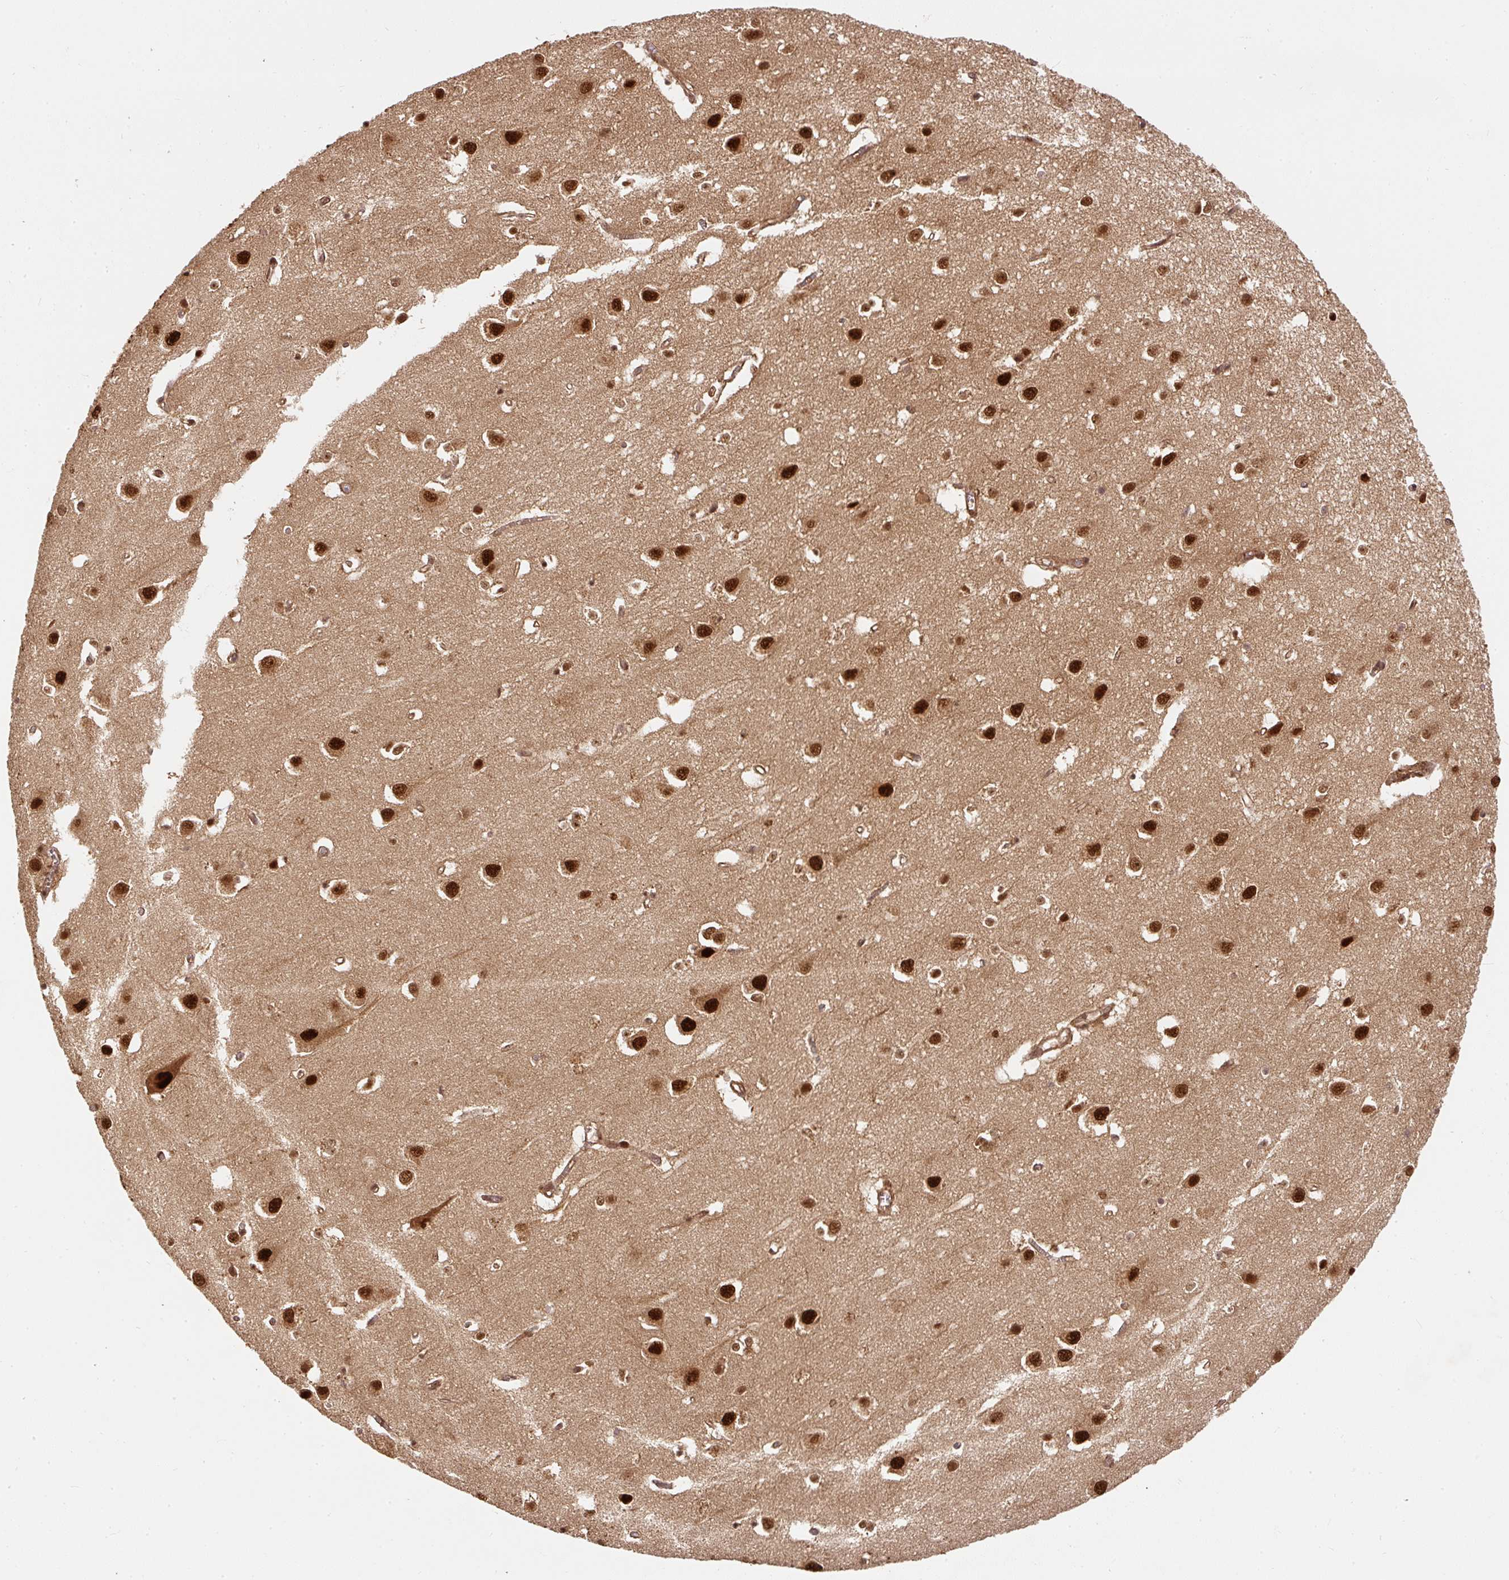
{"staining": {"intensity": "moderate", "quantity": ">75%", "location": "cytoplasmic/membranous,nuclear"}, "tissue": "cerebral cortex", "cell_type": "Endothelial cells", "image_type": "normal", "snomed": [{"axis": "morphology", "description": "Normal tissue, NOS"}, {"axis": "topography", "description": "Cerebral cortex"}], "caption": "This image demonstrates unremarkable cerebral cortex stained with immunohistochemistry (IHC) to label a protein in brown. The cytoplasmic/membranous,nuclear of endothelial cells show moderate positivity for the protein. Nuclei are counter-stained blue.", "gene": "PSMD1", "patient": {"sex": "male", "age": 70}}